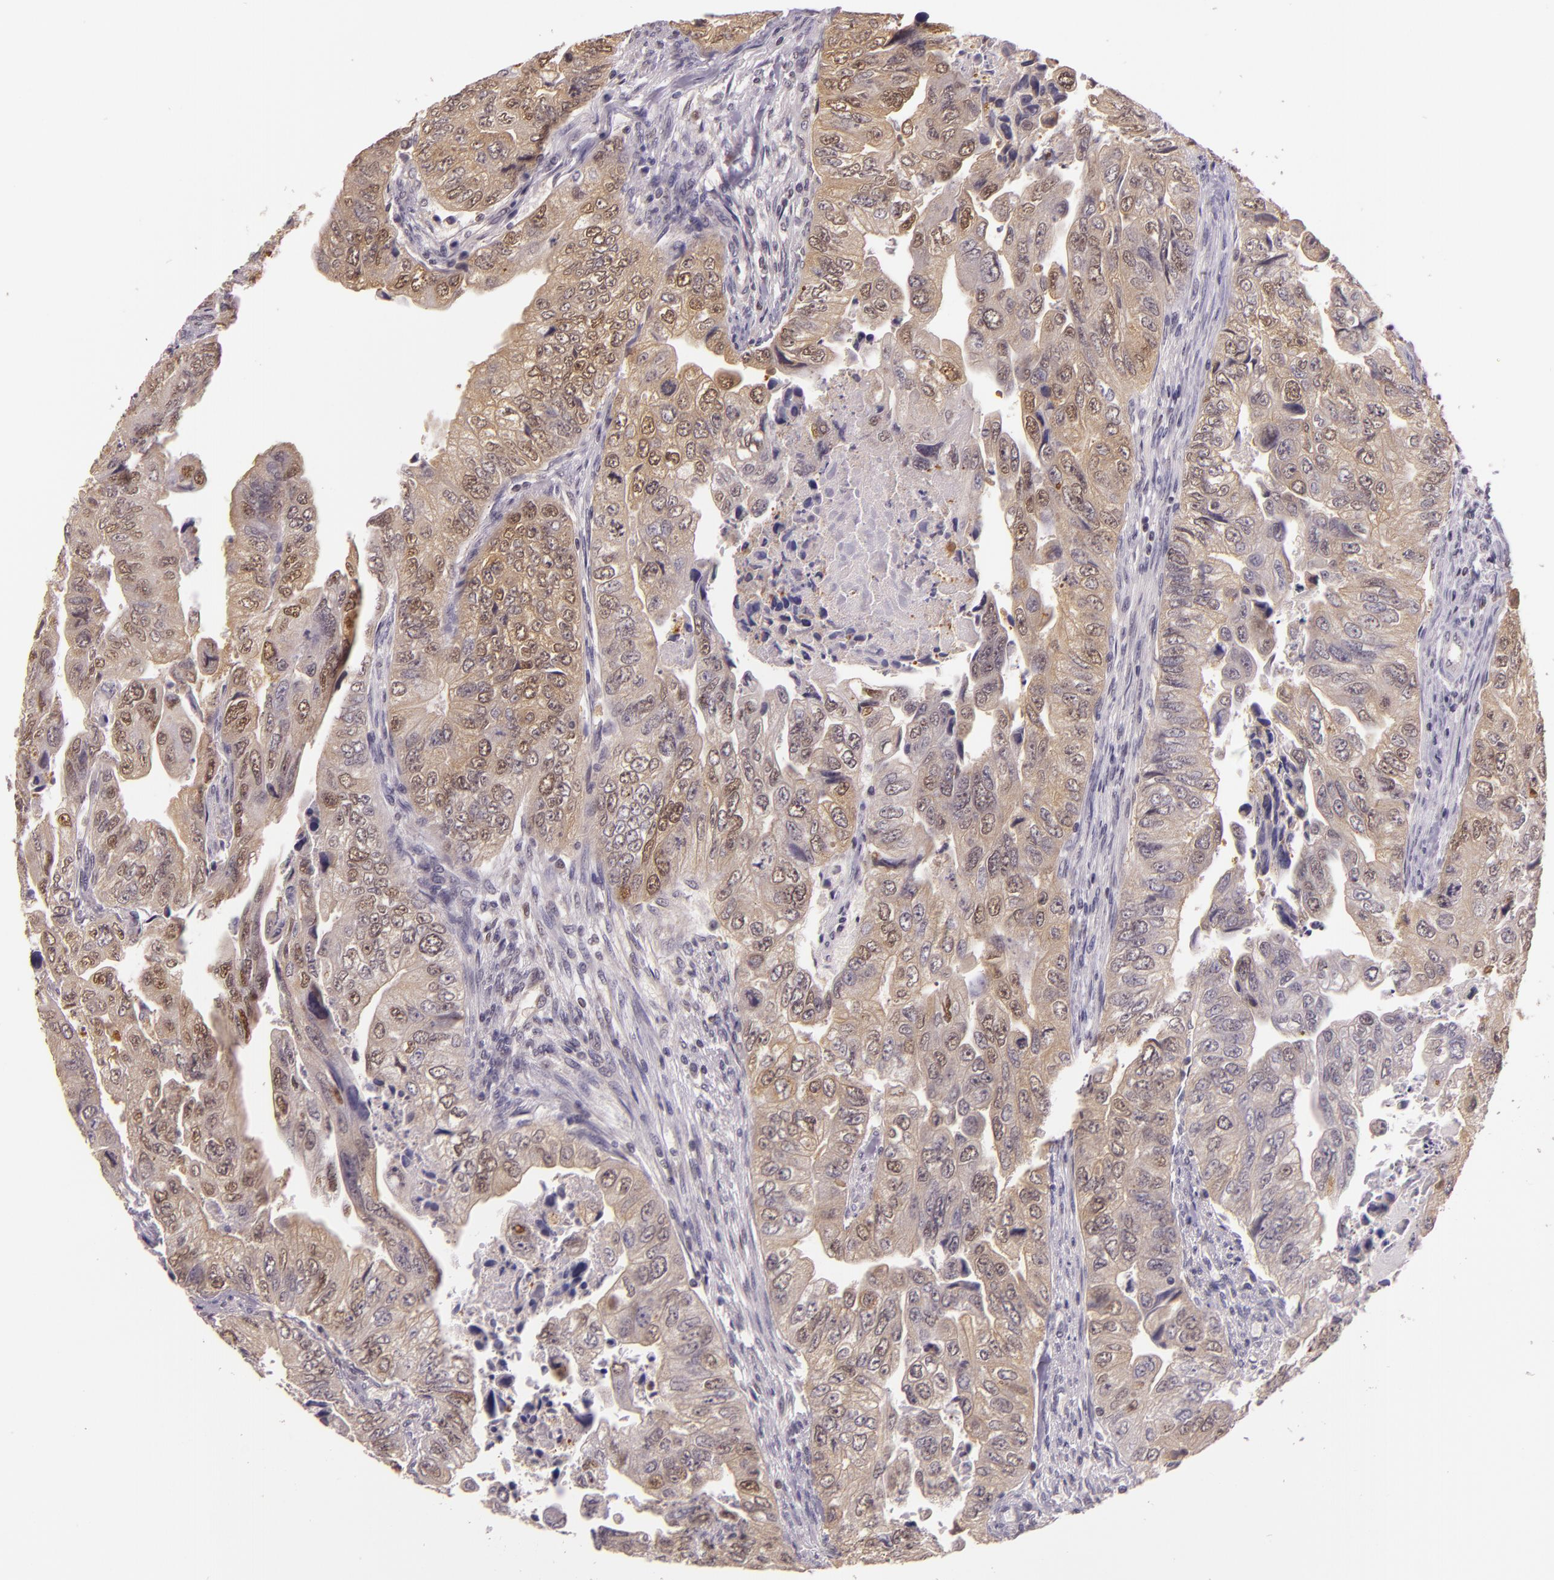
{"staining": {"intensity": "moderate", "quantity": "25%-75%", "location": "cytoplasmic/membranous,nuclear"}, "tissue": "colorectal cancer", "cell_type": "Tumor cells", "image_type": "cancer", "snomed": [{"axis": "morphology", "description": "Adenocarcinoma, NOS"}, {"axis": "topography", "description": "Colon"}], "caption": "Colorectal adenocarcinoma stained for a protein exhibits moderate cytoplasmic/membranous and nuclear positivity in tumor cells. Using DAB (3,3'-diaminobenzidine) (brown) and hematoxylin (blue) stains, captured at high magnification using brightfield microscopy.", "gene": "HSPA8", "patient": {"sex": "female", "age": 11}}